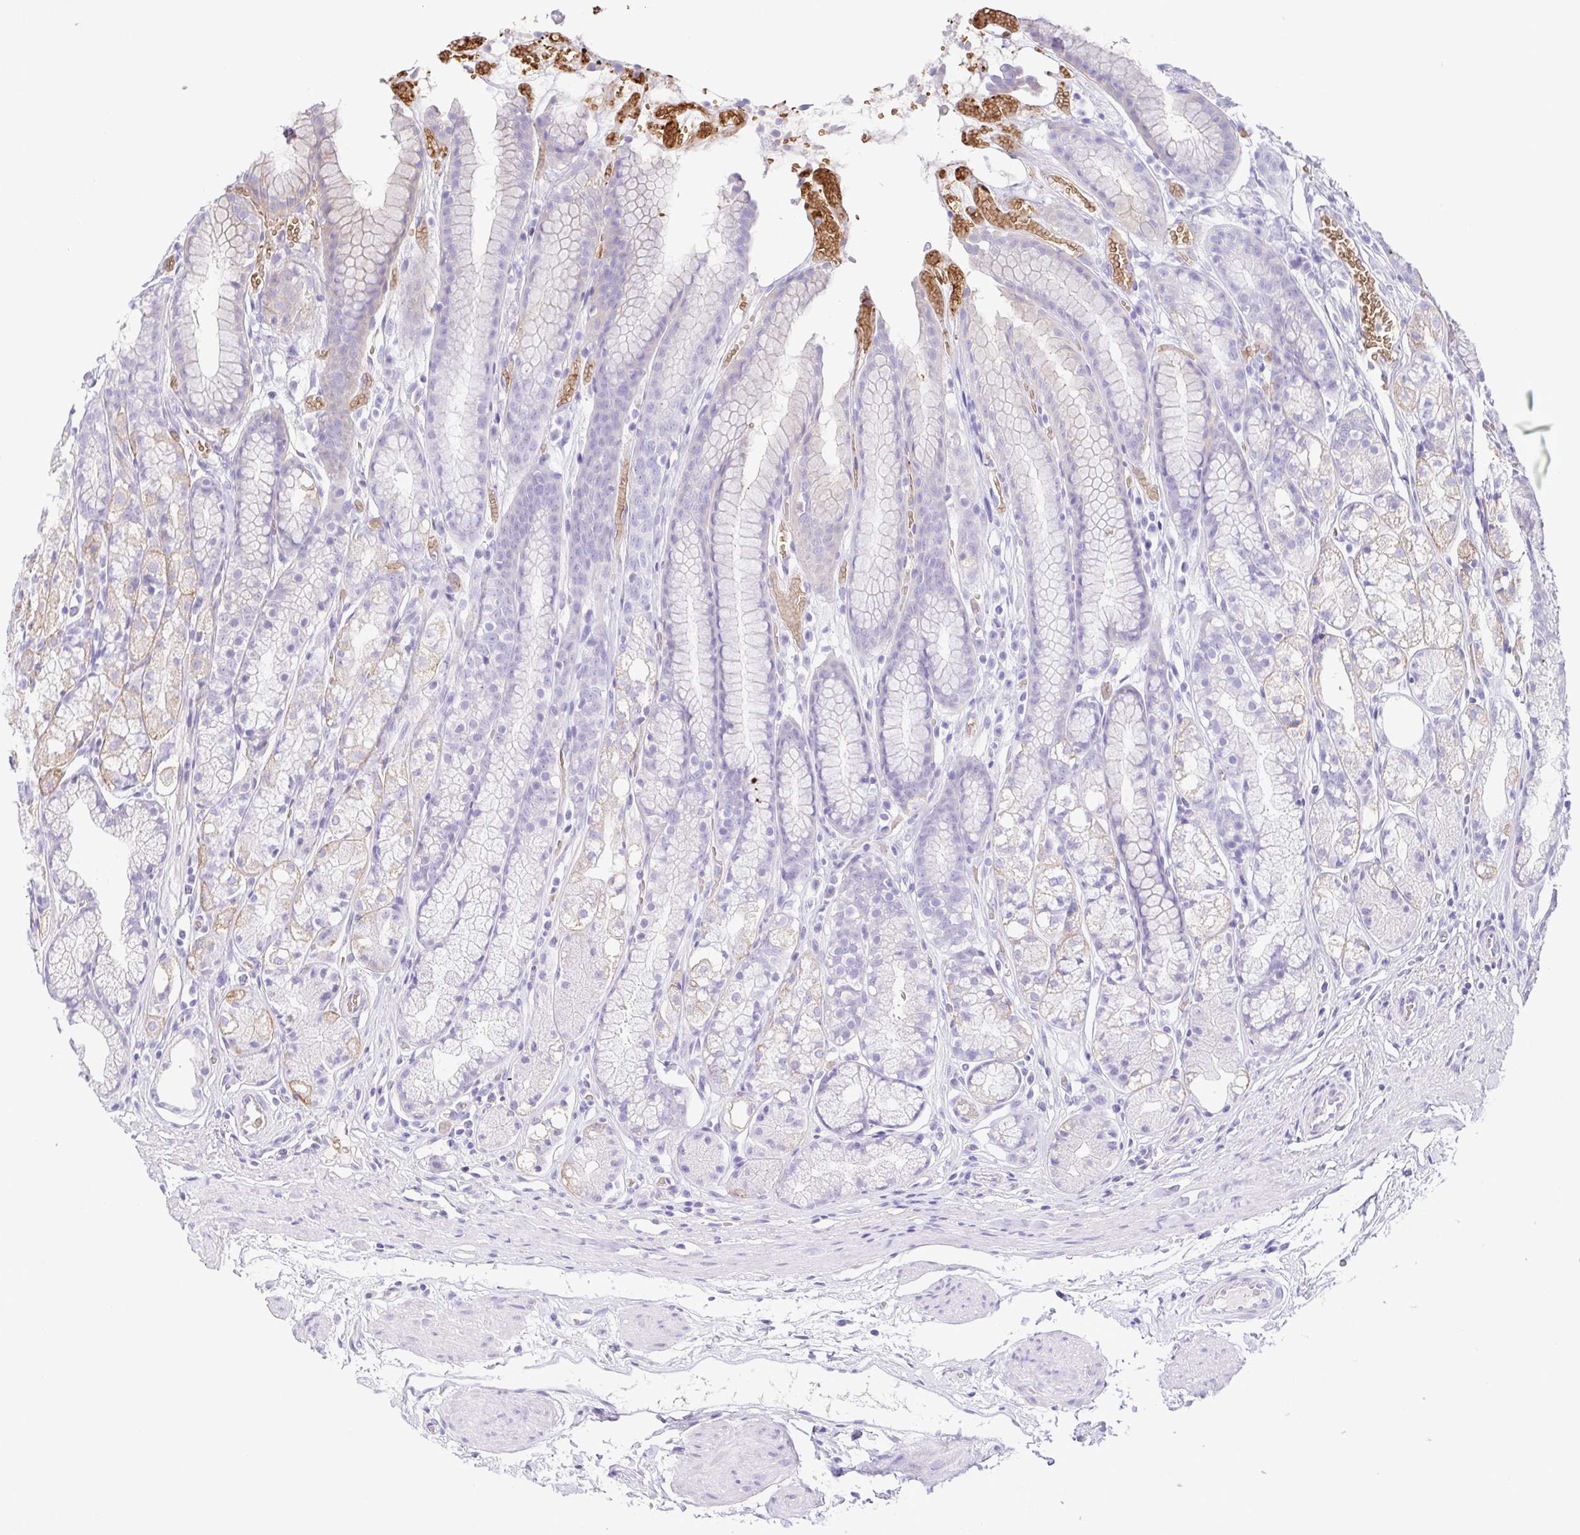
{"staining": {"intensity": "weak", "quantity": "<25%", "location": "cytoplasmic/membranous"}, "tissue": "stomach", "cell_type": "Glandular cells", "image_type": "normal", "snomed": [{"axis": "morphology", "description": "Normal tissue, NOS"}, {"axis": "topography", "description": "Smooth muscle"}, {"axis": "topography", "description": "Stomach"}], "caption": "Micrograph shows no significant protein expression in glandular cells of unremarkable stomach.", "gene": "EPB42", "patient": {"sex": "male", "age": 70}}